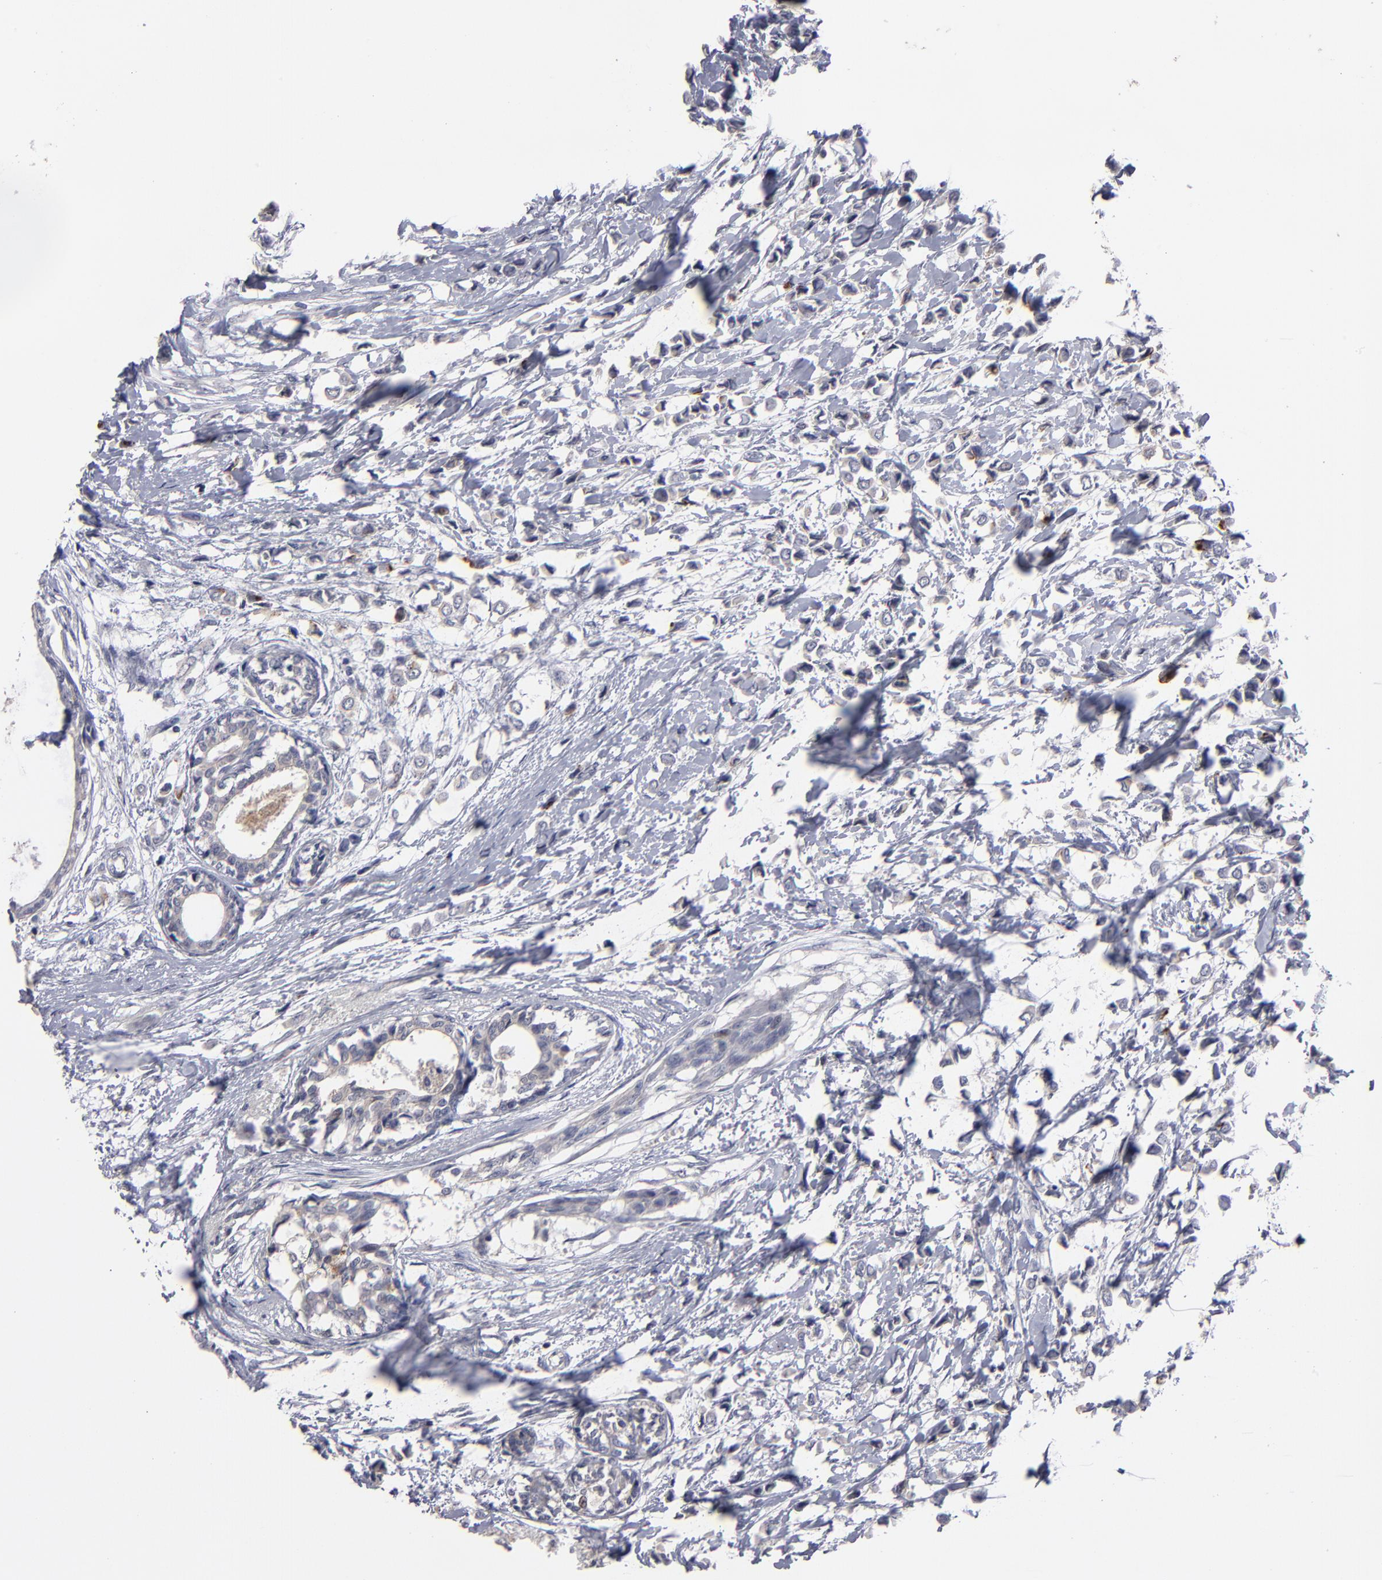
{"staining": {"intensity": "weak", "quantity": "<25%", "location": "cytoplasmic/membranous"}, "tissue": "breast cancer", "cell_type": "Tumor cells", "image_type": "cancer", "snomed": [{"axis": "morphology", "description": "Lobular carcinoma"}, {"axis": "topography", "description": "Breast"}], "caption": "Tumor cells are negative for protein expression in human breast cancer (lobular carcinoma).", "gene": "GPM6B", "patient": {"sex": "female", "age": 51}}